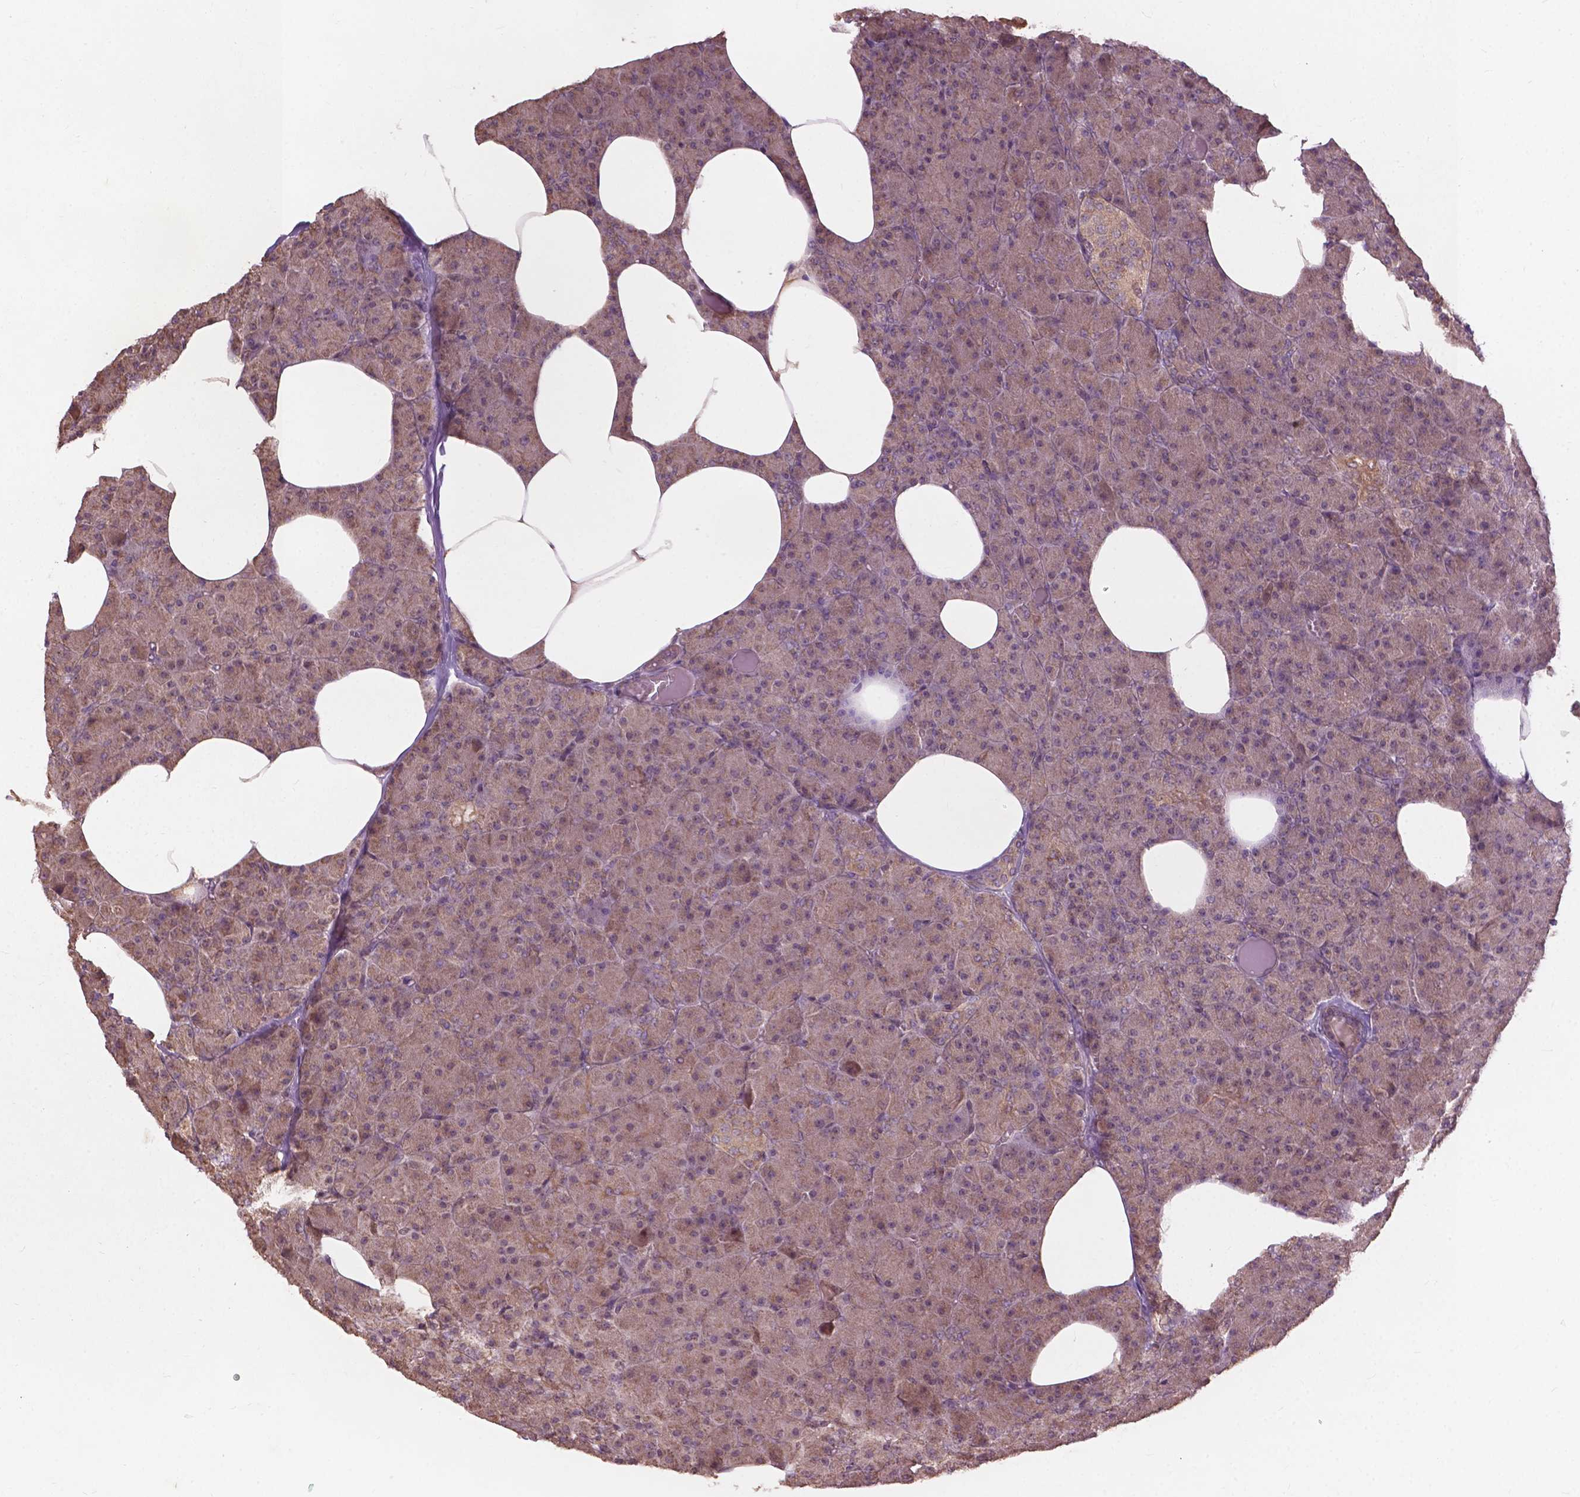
{"staining": {"intensity": "moderate", "quantity": ">75%", "location": "cytoplasmic/membranous"}, "tissue": "pancreas", "cell_type": "Exocrine glandular cells", "image_type": "normal", "snomed": [{"axis": "morphology", "description": "Normal tissue, NOS"}, {"axis": "topography", "description": "Pancreas"}], "caption": "Protein staining of benign pancreas exhibits moderate cytoplasmic/membranous expression in about >75% of exocrine glandular cells.", "gene": "CDC42BPA", "patient": {"sex": "female", "age": 45}}